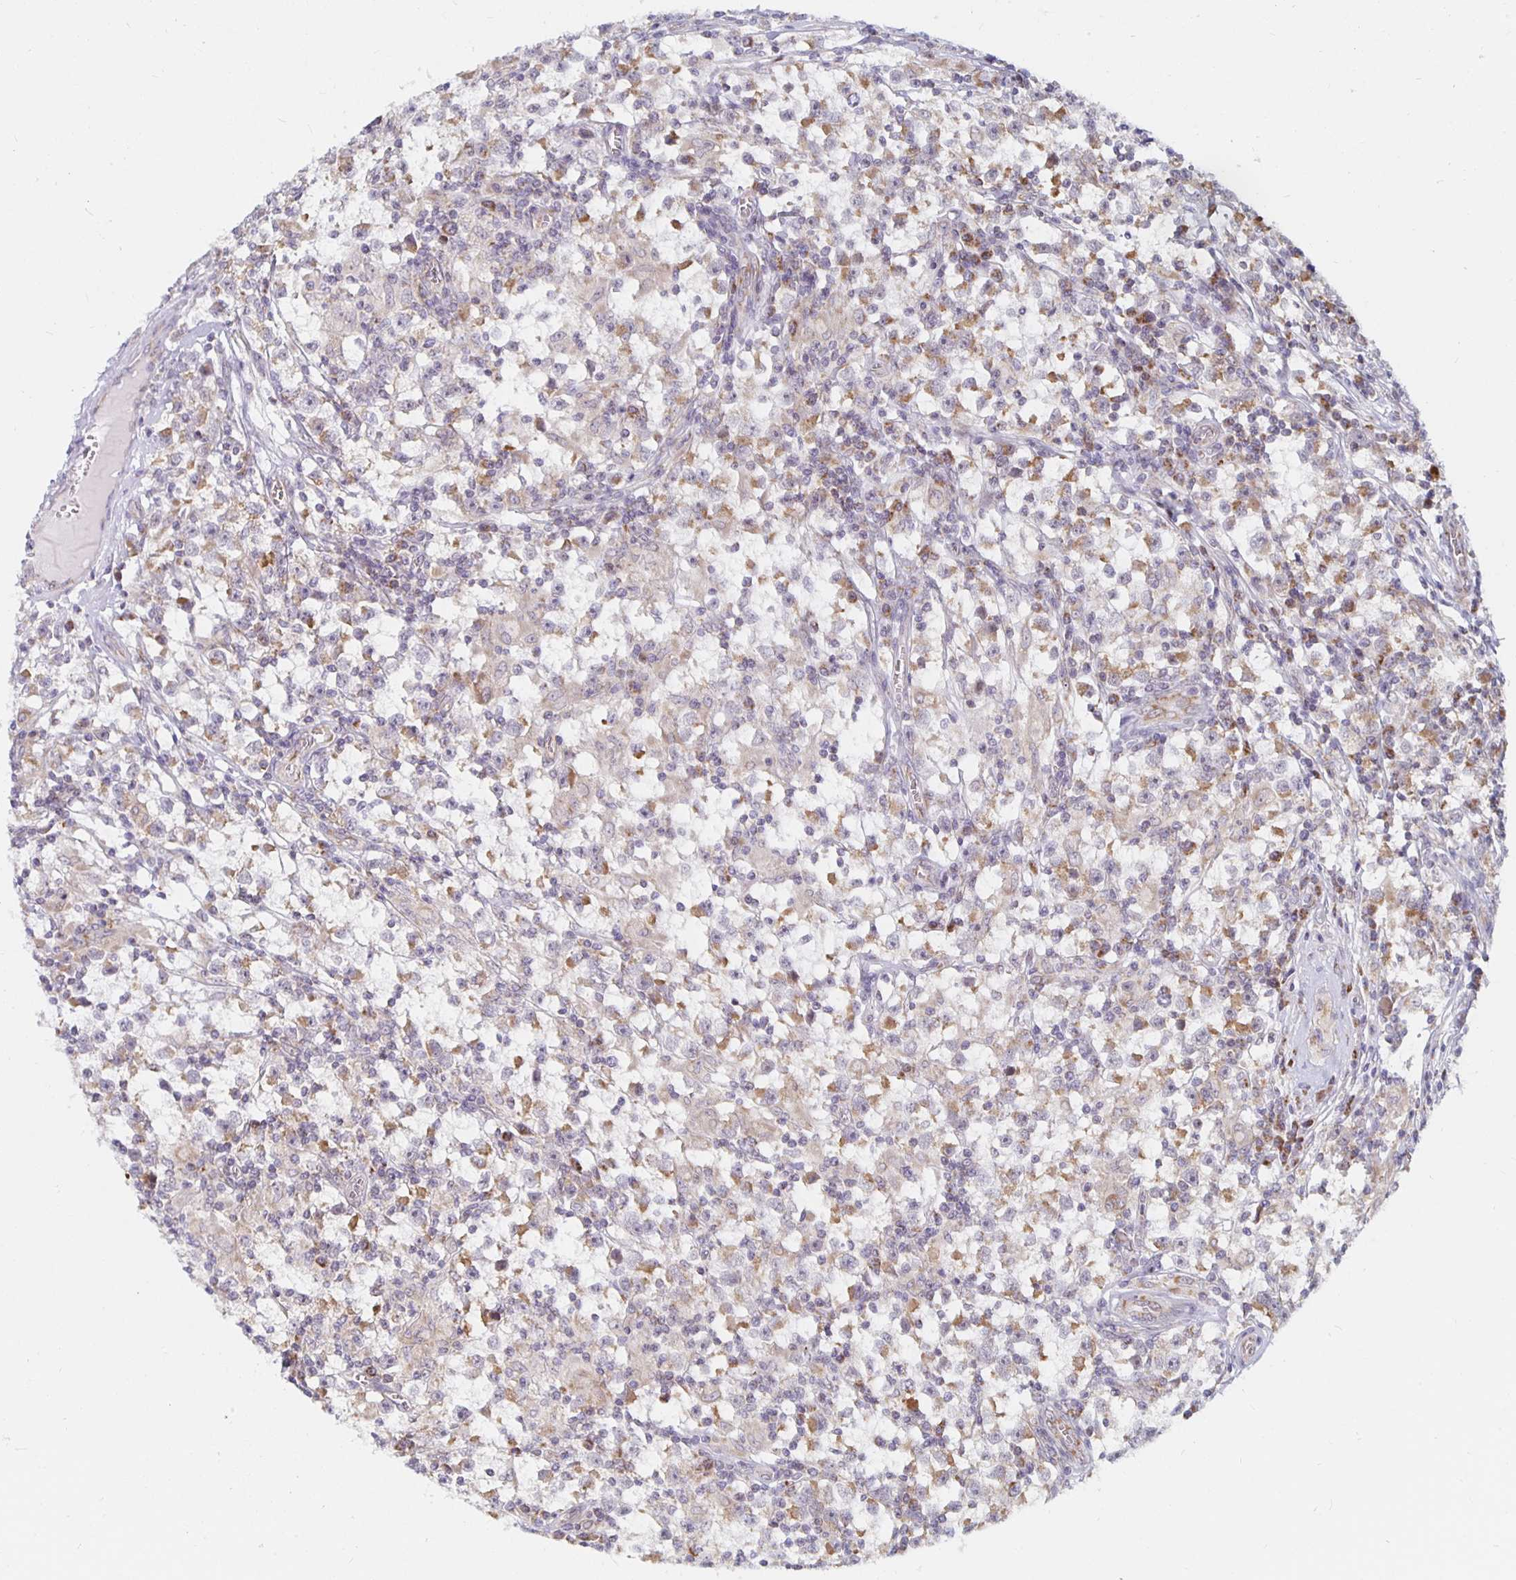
{"staining": {"intensity": "weak", "quantity": "<25%", "location": "cytoplasmic/membranous"}, "tissue": "testis cancer", "cell_type": "Tumor cells", "image_type": "cancer", "snomed": [{"axis": "morphology", "description": "Seminoma, NOS"}, {"axis": "topography", "description": "Testis"}], "caption": "Testis cancer (seminoma) was stained to show a protein in brown. There is no significant staining in tumor cells.", "gene": "MRPL28", "patient": {"sex": "male", "age": 31}}